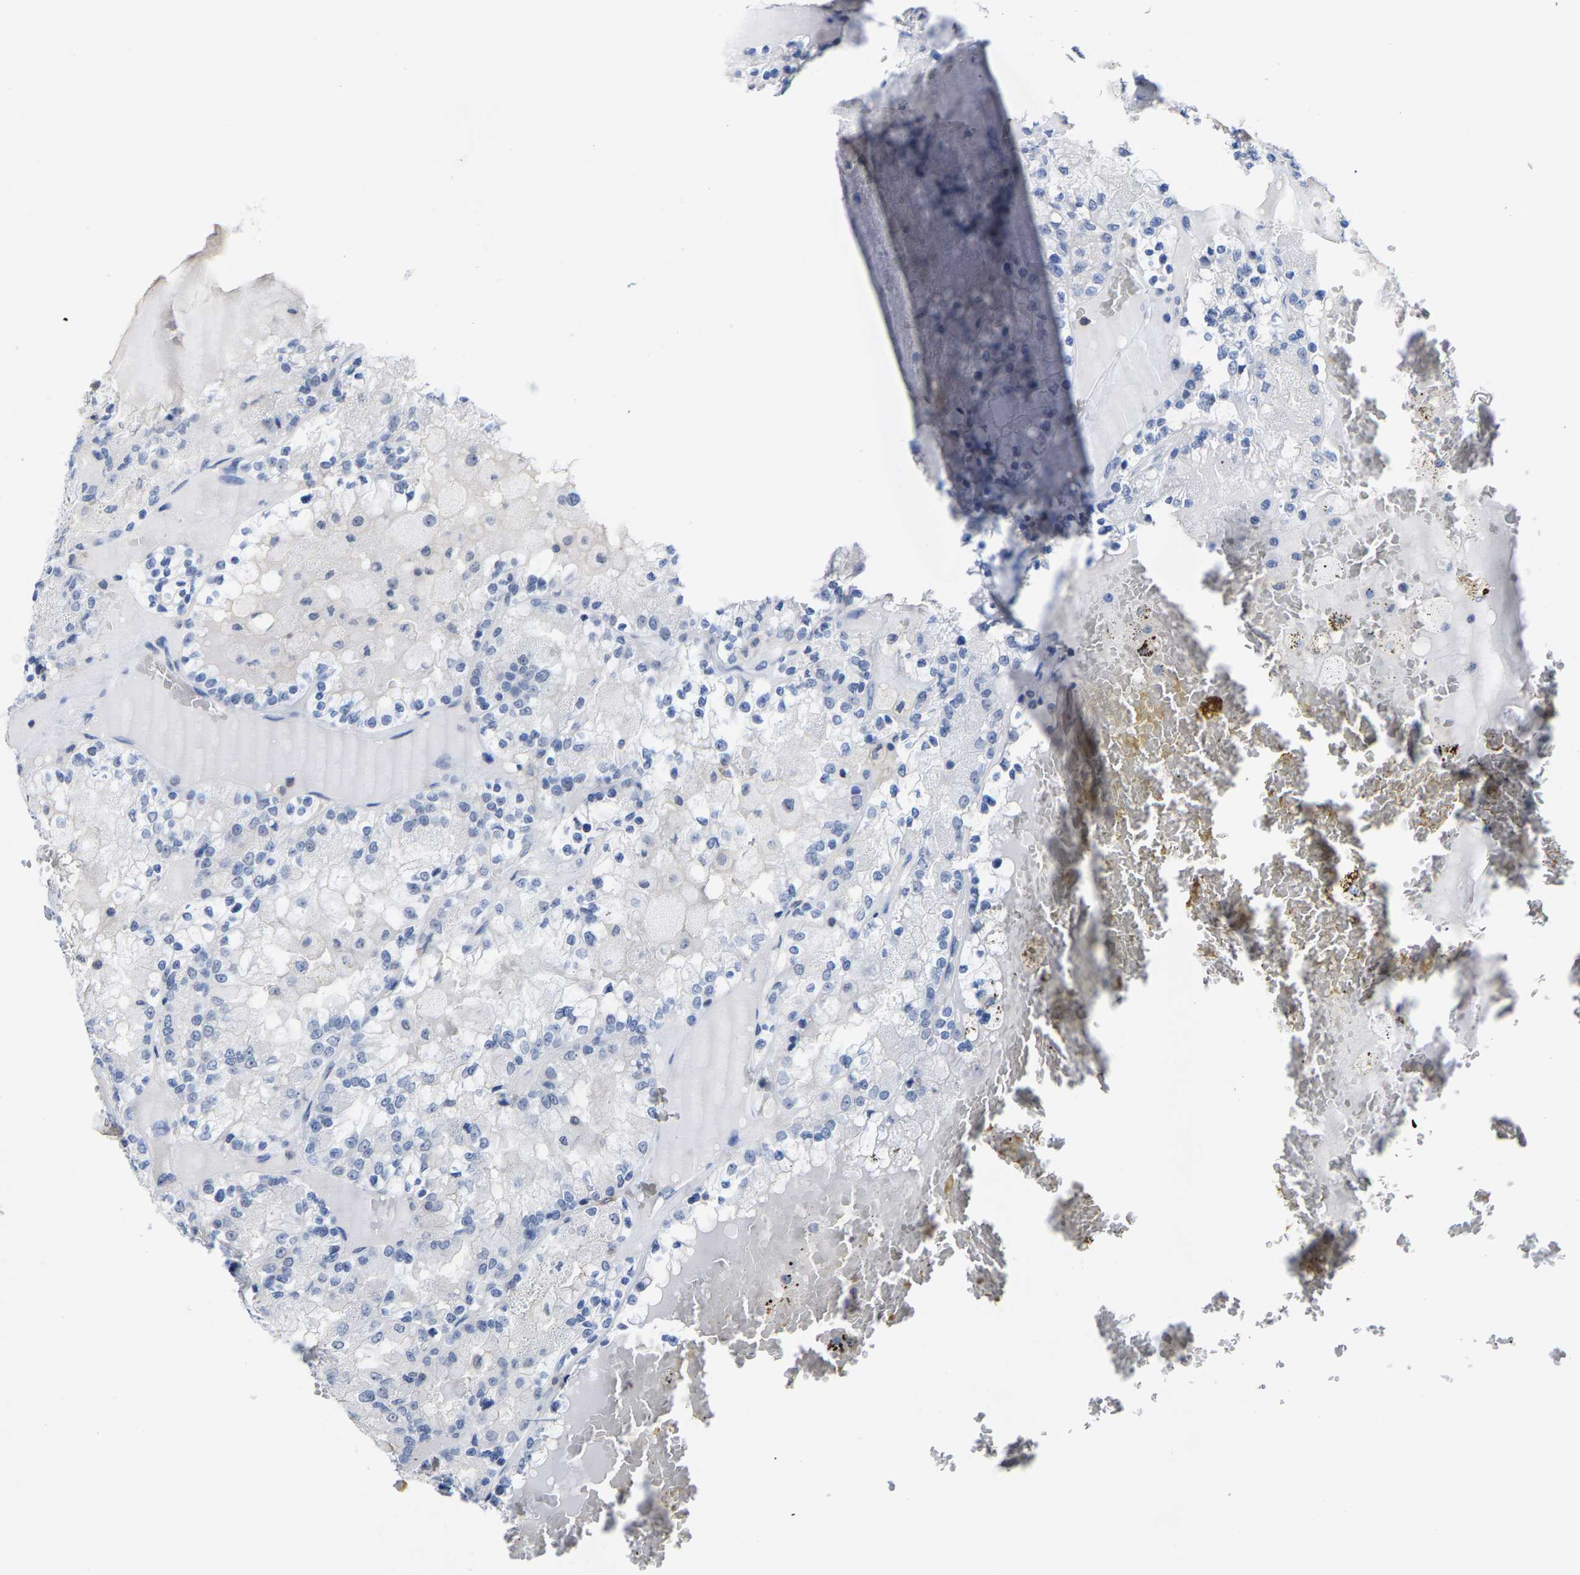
{"staining": {"intensity": "negative", "quantity": "none", "location": "none"}, "tissue": "renal cancer", "cell_type": "Tumor cells", "image_type": "cancer", "snomed": [{"axis": "morphology", "description": "Adenocarcinoma, NOS"}, {"axis": "topography", "description": "Kidney"}], "caption": "A photomicrograph of renal cancer (adenocarcinoma) stained for a protein reveals no brown staining in tumor cells.", "gene": "FGD3", "patient": {"sex": "female", "age": 56}}